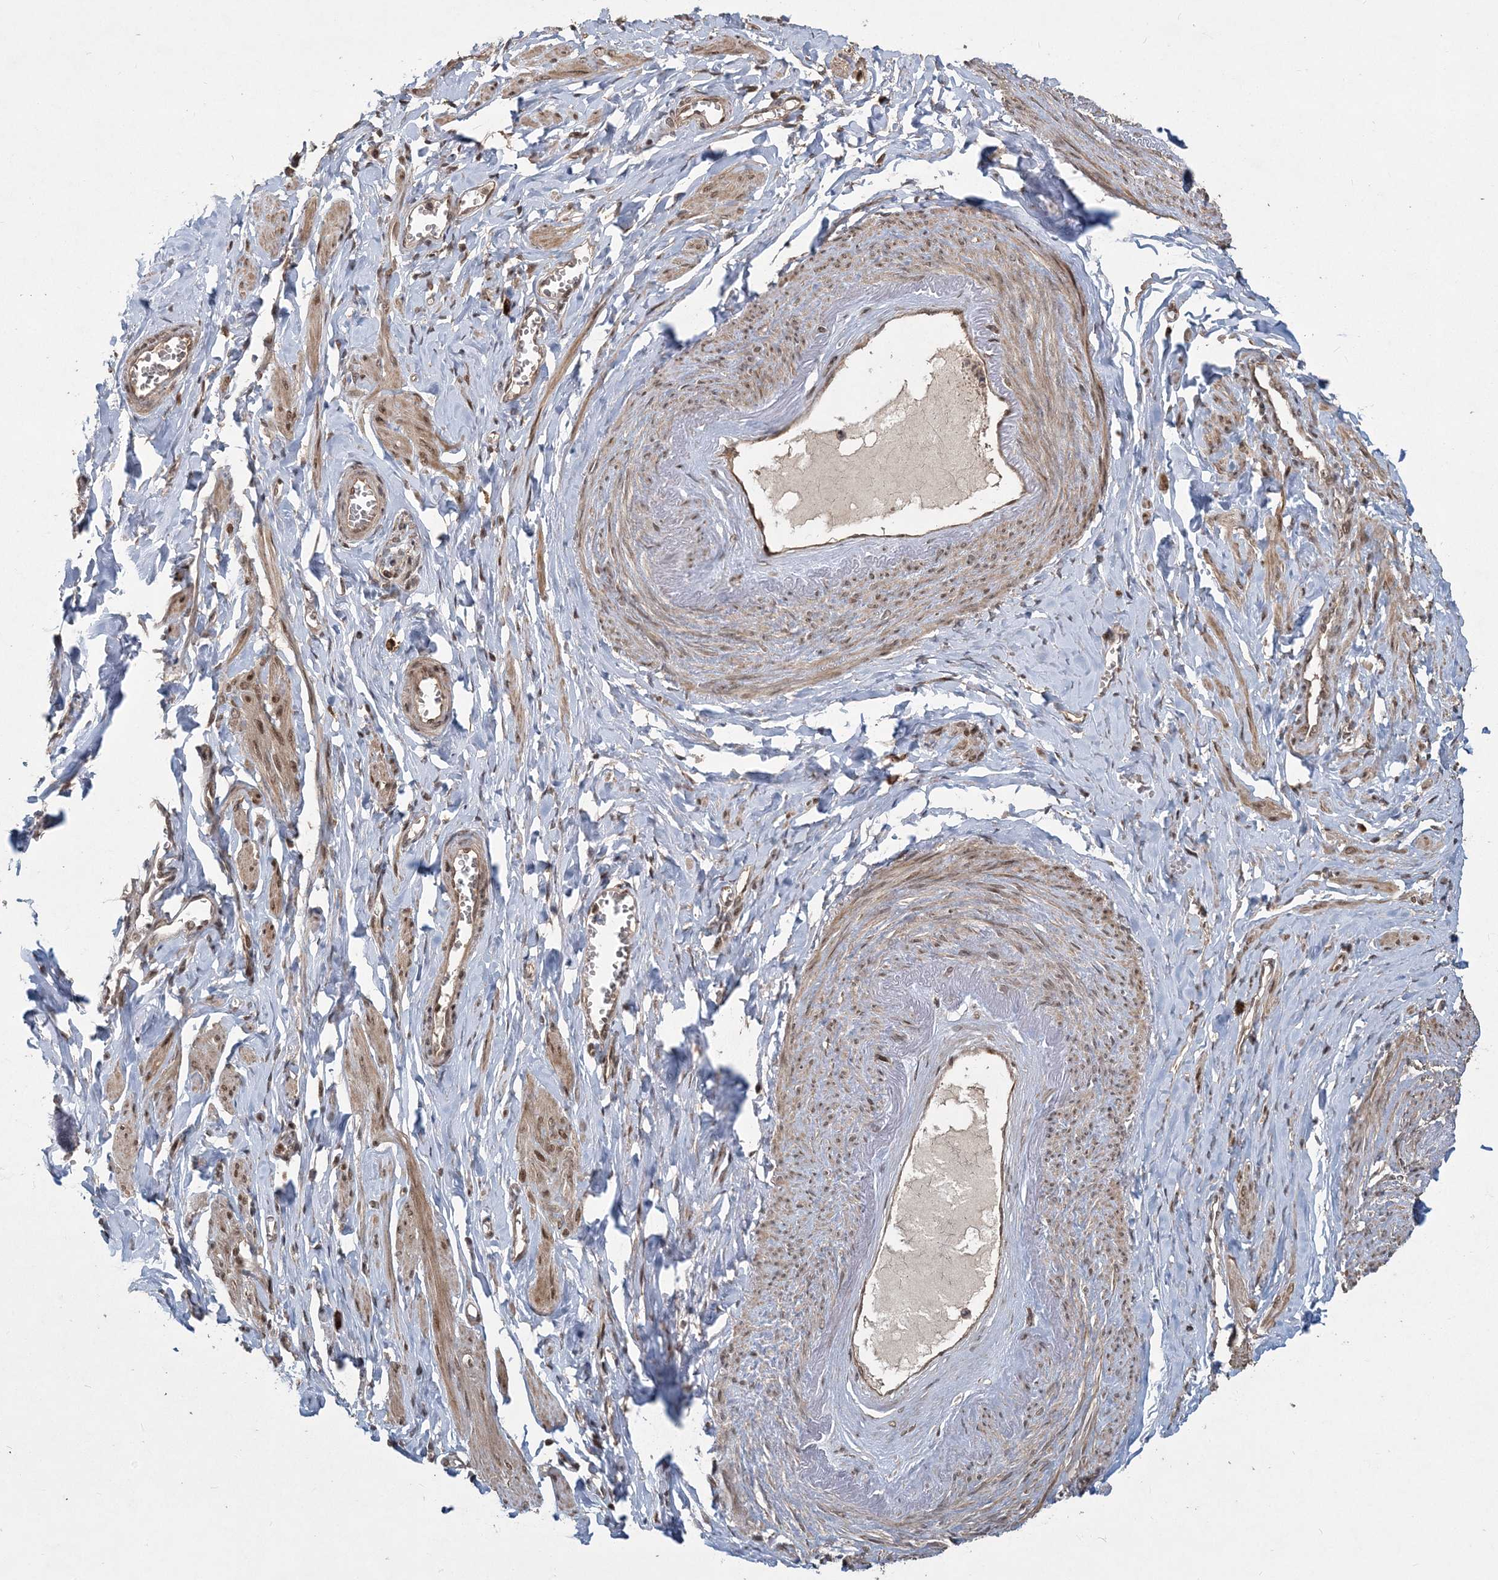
{"staining": {"intensity": "moderate", "quantity": ">75%", "location": "cytoplasmic/membranous,nuclear"}, "tissue": "adipose tissue", "cell_type": "Adipocytes", "image_type": "normal", "snomed": [{"axis": "morphology", "description": "Normal tissue, NOS"}, {"axis": "topography", "description": "Vascular tissue"}, {"axis": "topography", "description": "Fallopian tube"}, {"axis": "topography", "description": "Ovary"}], "caption": "This is an image of immunohistochemistry (IHC) staining of normal adipose tissue, which shows moderate positivity in the cytoplasmic/membranous,nuclear of adipocytes.", "gene": "COPS7B", "patient": {"sex": "female", "age": 67}}